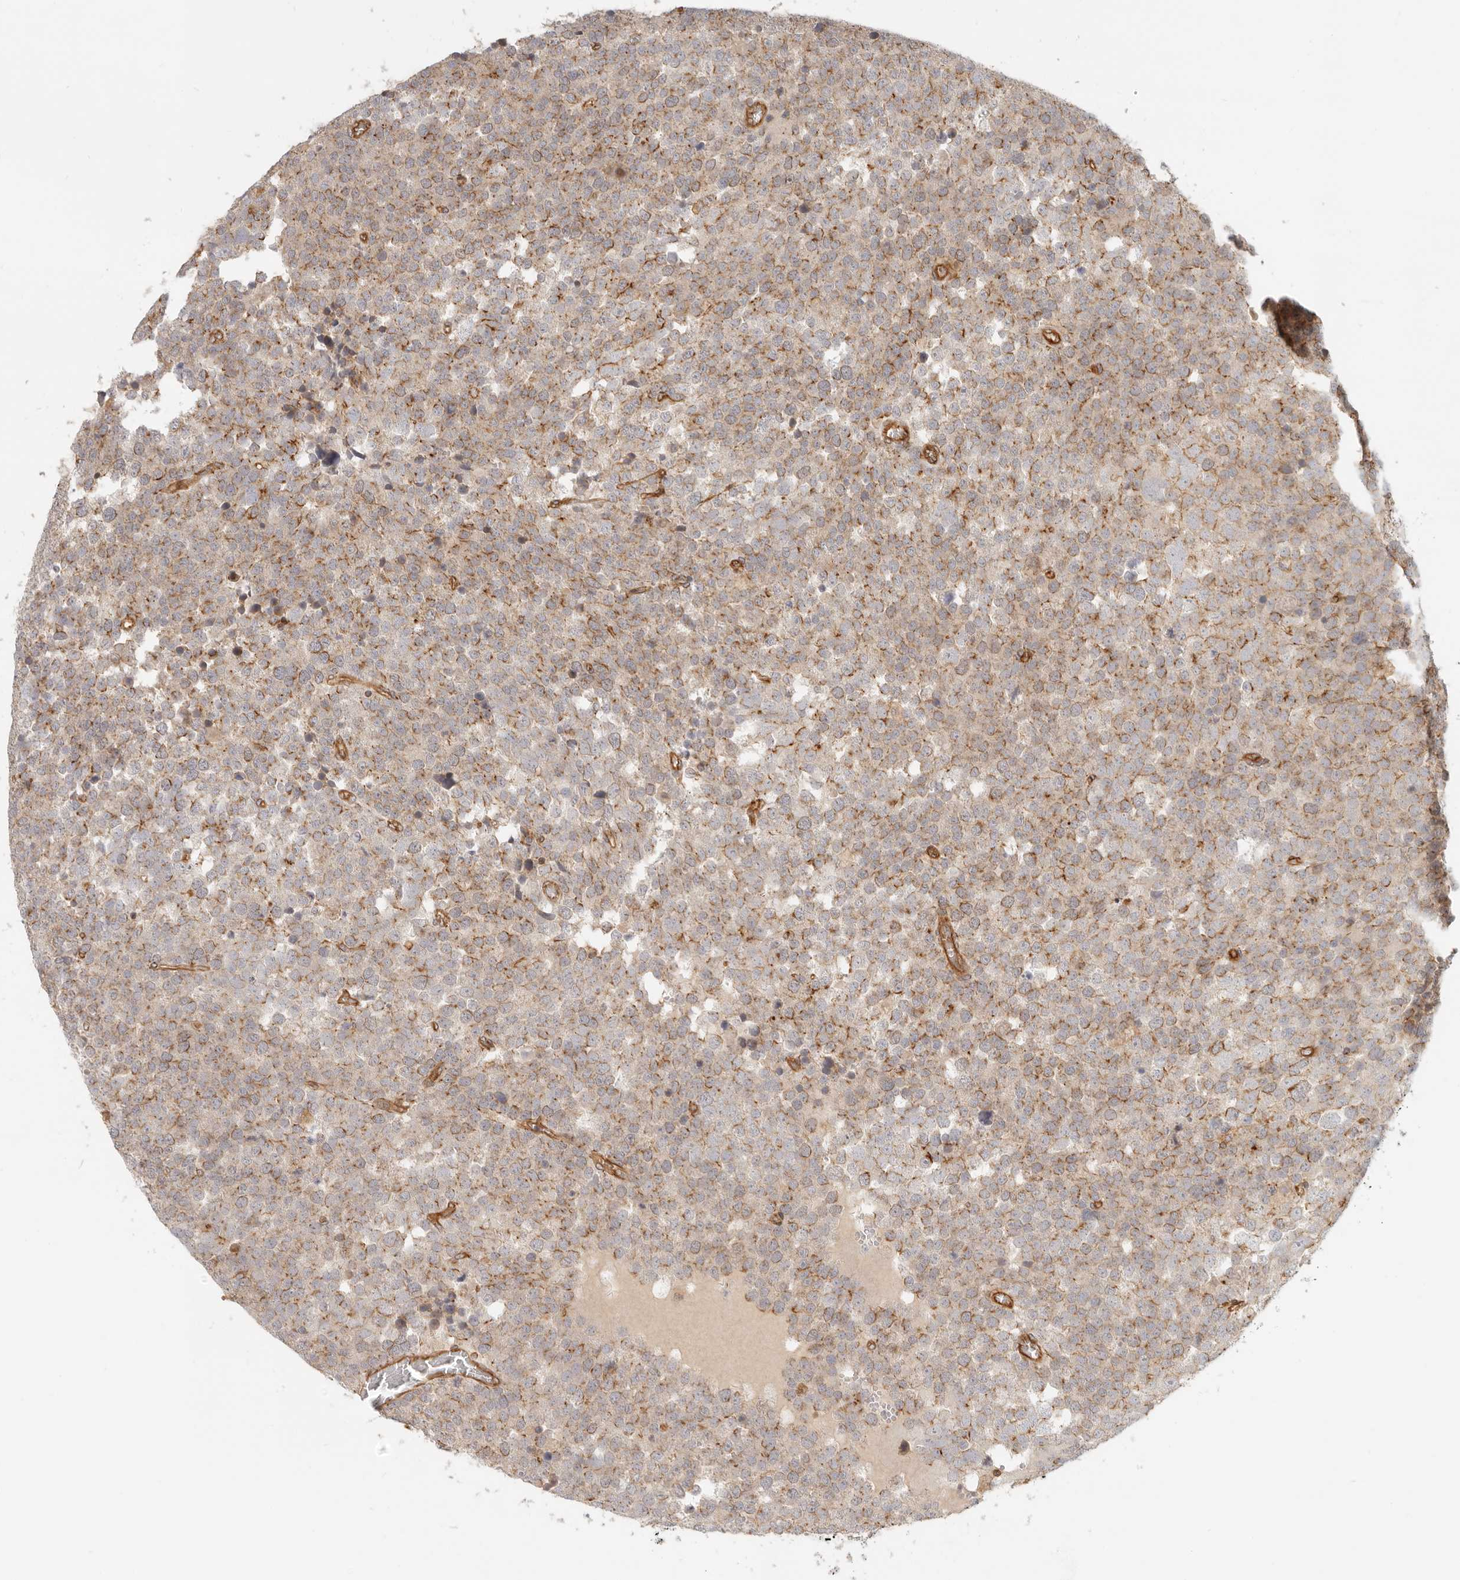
{"staining": {"intensity": "moderate", "quantity": "25%-75%", "location": "cytoplasmic/membranous"}, "tissue": "testis cancer", "cell_type": "Tumor cells", "image_type": "cancer", "snomed": [{"axis": "morphology", "description": "Seminoma, NOS"}, {"axis": "topography", "description": "Testis"}], "caption": "Seminoma (testis) tissue demonstrates moderate cytoplasmic/membranous expression in approximately 25%-75% of tumor cells, visualized by immunohistochemistry.", "gene": "UFSP1", "patient": {"sex": "male", "age": 71}}